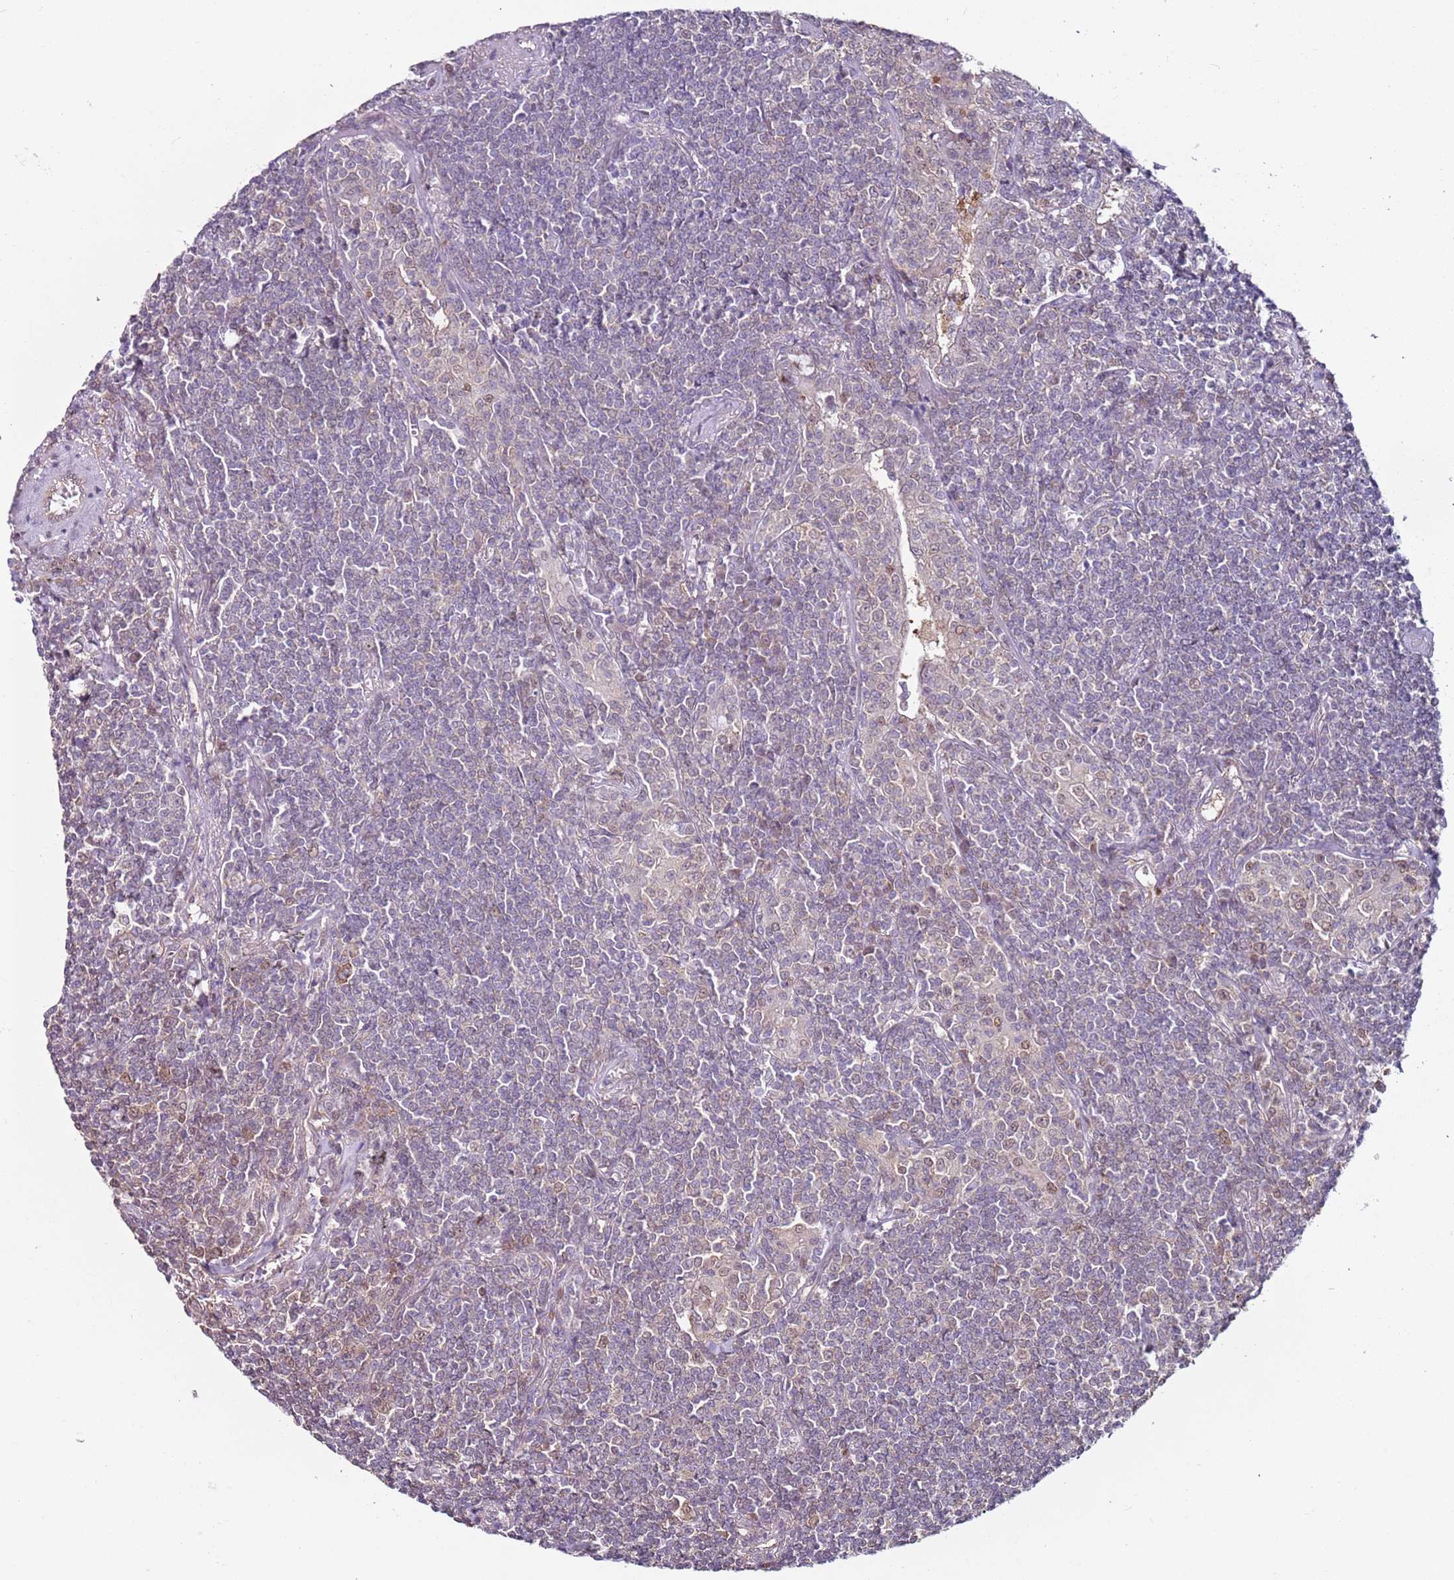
{"staining": {"intensity": "negative", "quantity": "none", "location": "none"}, "tissue": "lymphoma", "cell_type": "Tumor cells", "image_type": "cancer", "snomed": [{"axis": "morphology", "description": "Malignant lymphoma, non-Hodgkin's type, Low grade"}, {"axis": "topography", "description": "Lung"}], "caption": "Malignant lymphoma, non-Hodgkin's type (low-grade) was stained to show a protein in brown. There is no significant expression in tumor cells.", "gene": "PSMD4", "patient": {"sex": "female", "age": 71}}